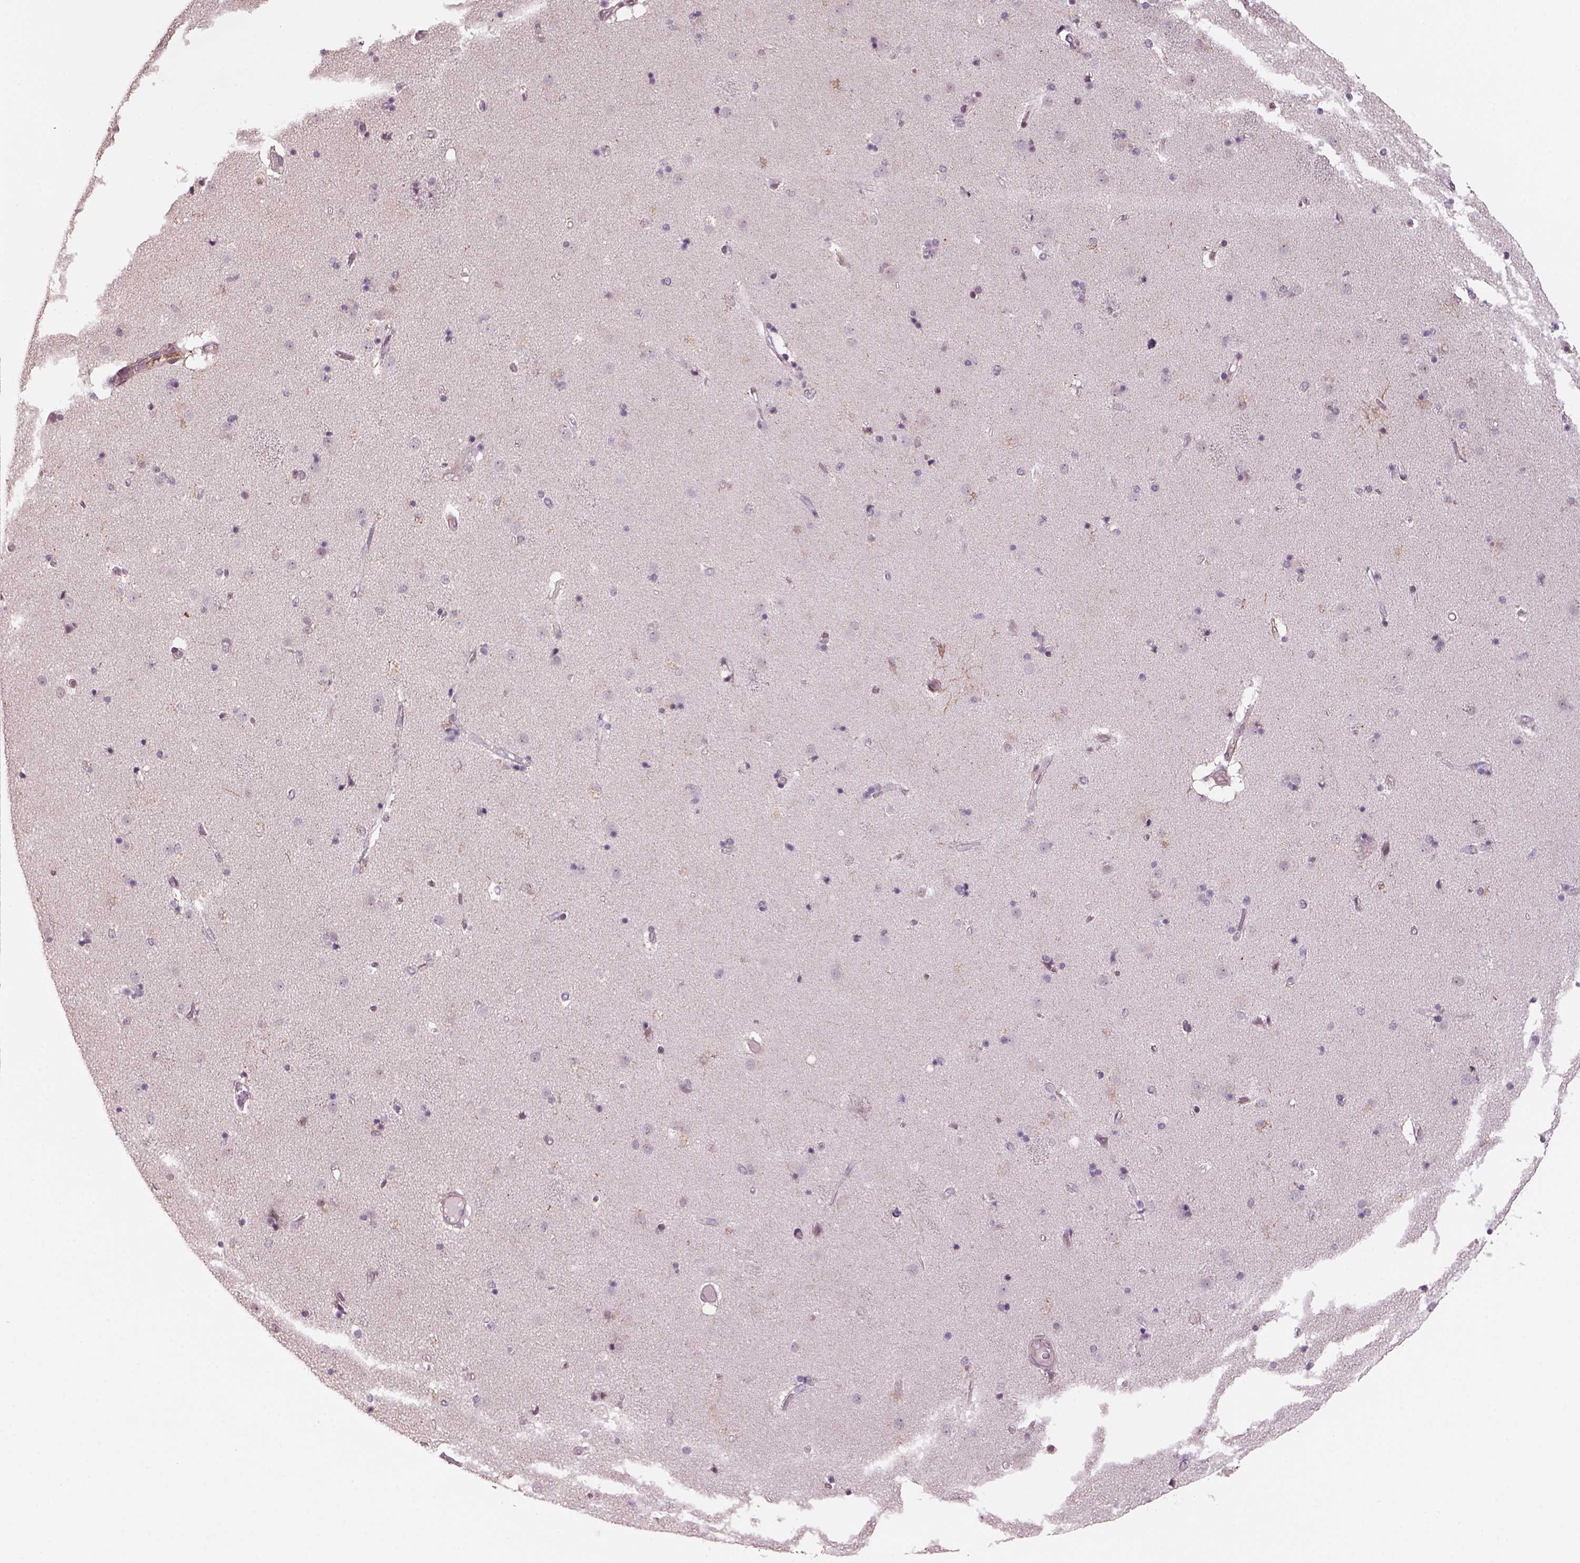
{"staining": {"intensity": "negative", "quantity": "none", "location": "none"}, "tissue": "caudate", "cell_type": "Glial cells", "image_type": "normal", "snomed": [{"axis": "morphology", "description": "Normal tissue, NOS"}, {"axis": "topography", "description": "Lateral ventricle wall"}], "caption": "The immunohistochemistry (IHC) micrograph has no significant staining in glial cells of caudate. Brightfield microscopy of IHC stained with DAB (3,3'-diaminobenzidine) (brown) and hematoxylin (blue), captured at high magnification.", "gene": "NAT8B", "patient": {"sex": "female", "age": 71}}